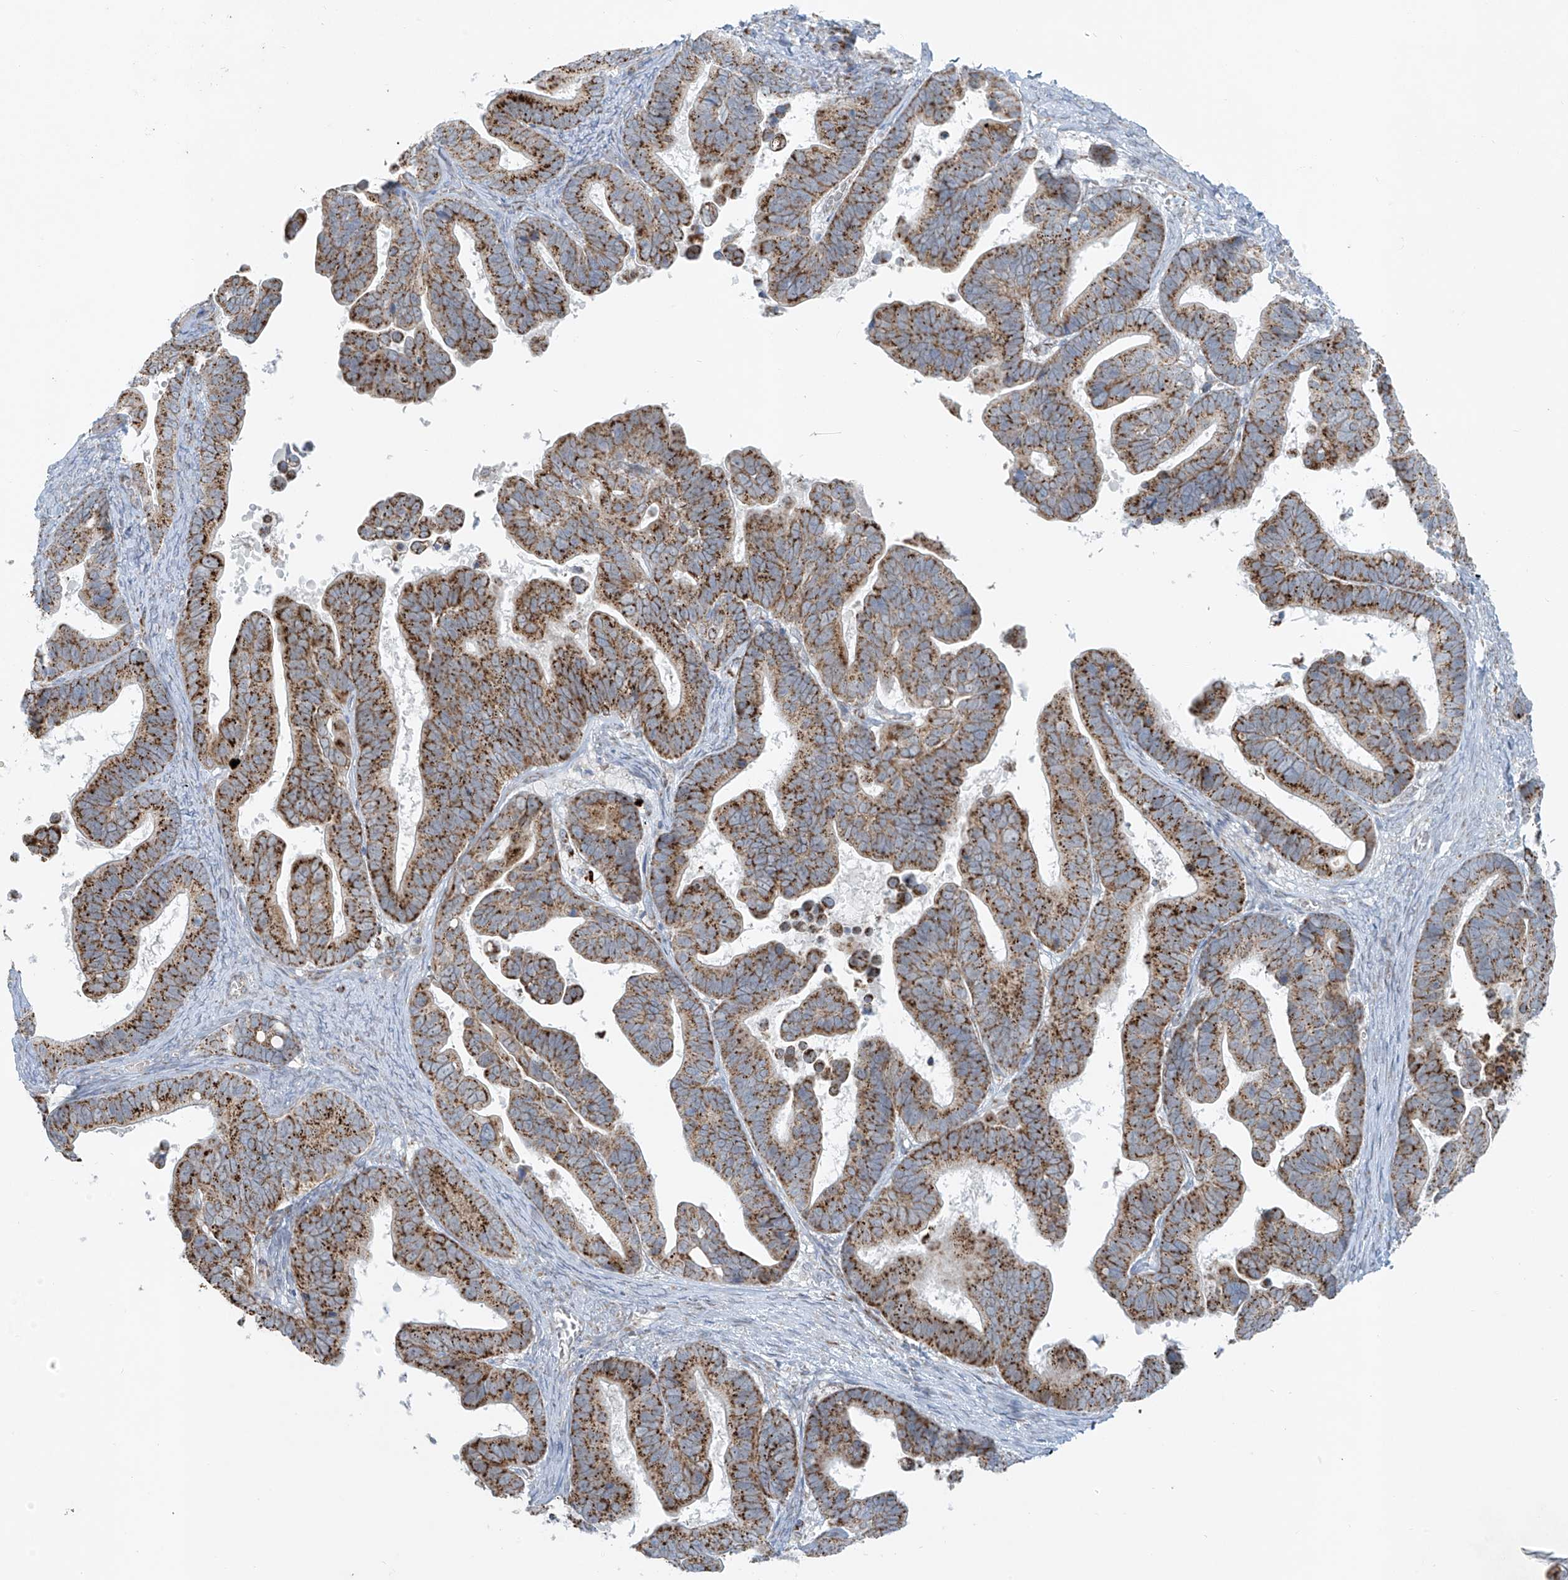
{"staining": {"intensity": "strong", "quantity": "25%-75%", "location": "cytoplasmic/membranous"}, "tissue": "ovarian cancer", "cell_type": "Tumor cells", "image_type": "cancer", "snomed": [{"axis": "morphology", "description": "Cystadenocarcinoma, serous, NOS"}, {"axis": "topography", "description": "Ovary"}], "caption": "A brown stain shows strong cytoplasmic/membranous positivity of a protein in human ovarian serous cystadenocarcinoma tumor cells.", "gene": "SMDT1", "patient": {"sex": "female", "age": 56}}